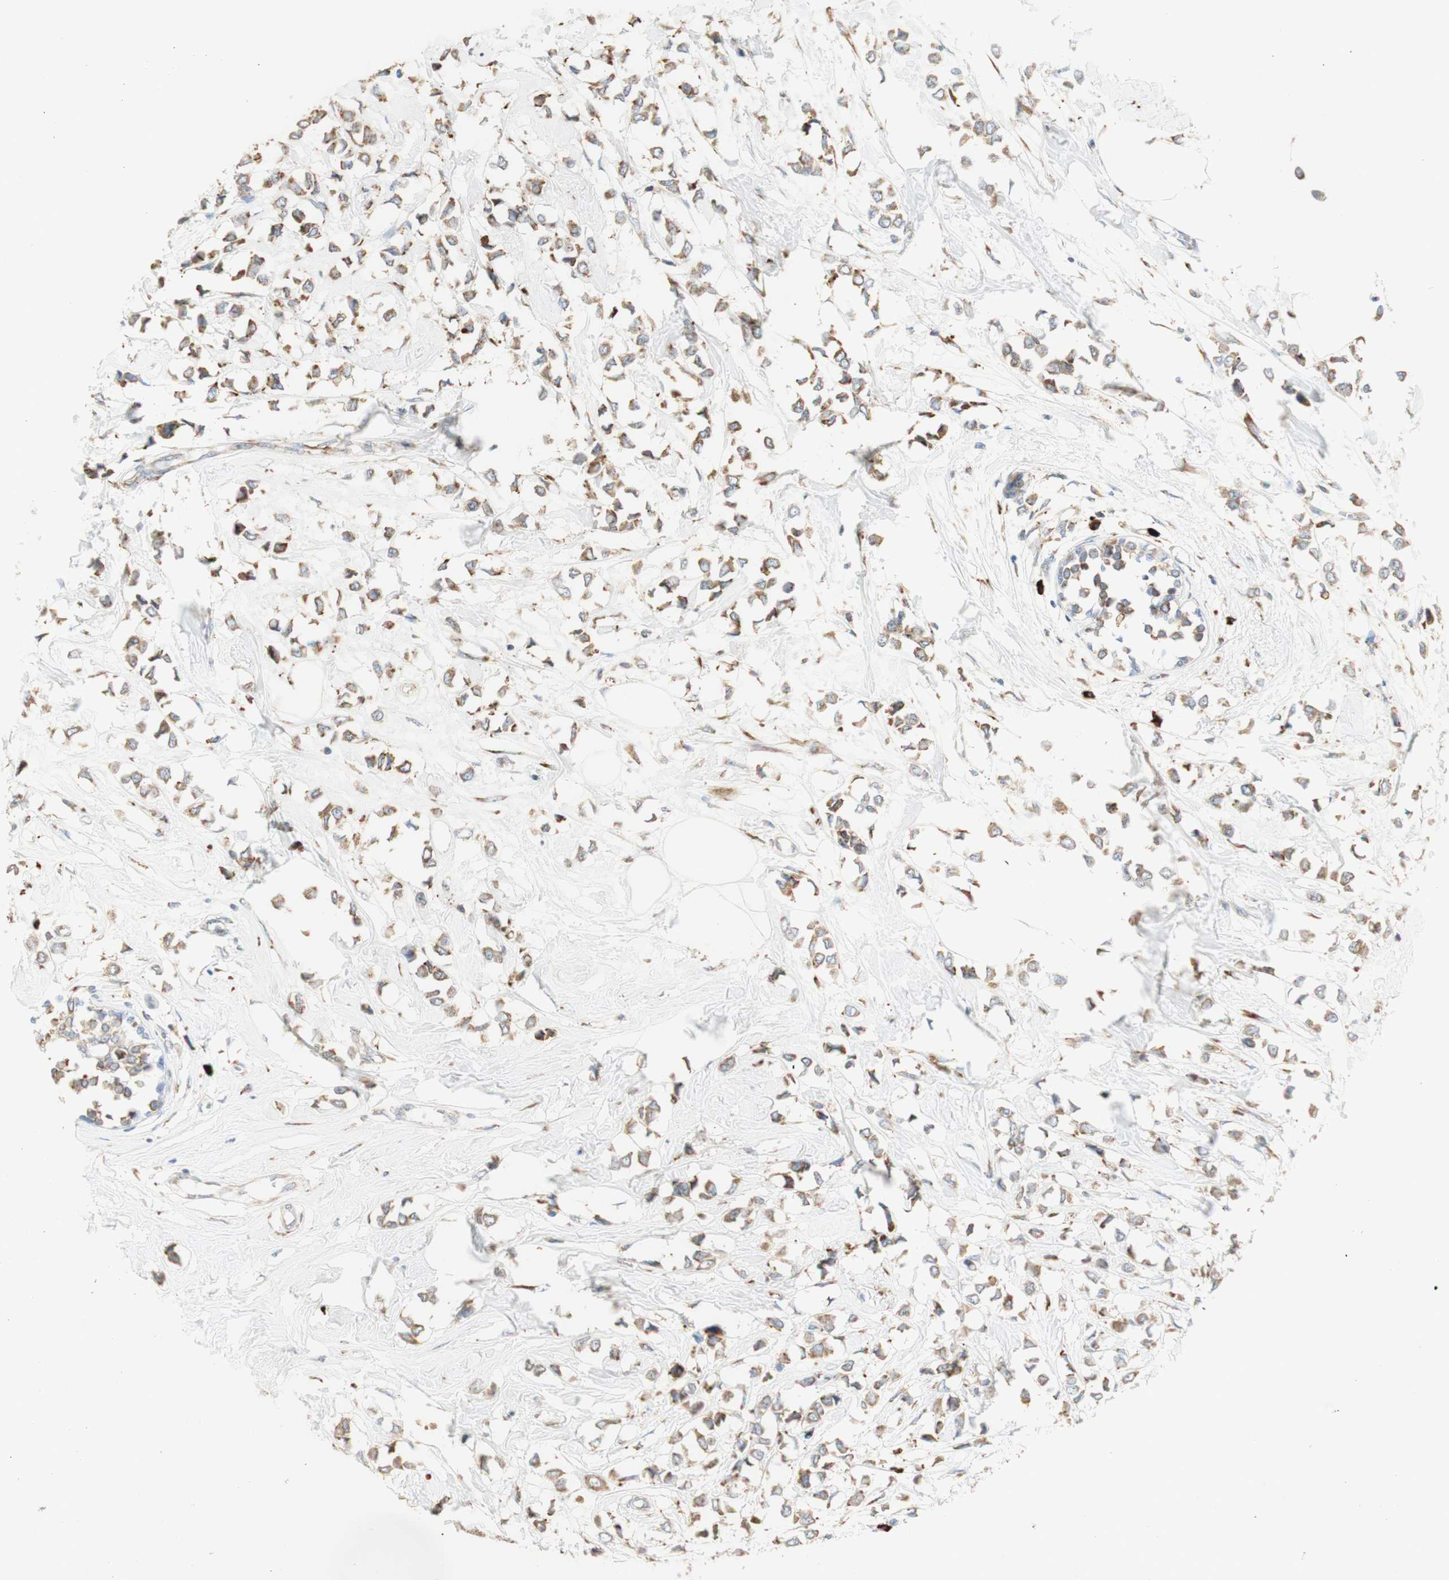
{"staining": {"intensity": "moderate", "quantity": ">75%", "location": "cytoplasmic/membranous"}, "tissue": "breast cancer", "cell_type": "Tumor cells", "image_type": "cancer", "snomed": [{"axis": "morphology", "description": "Lobular carcinoma"}, {"axis": "topography", "description": "Breast"}], "caption": "Breast cancer (lobular carcinoma) stained for a protein (brown) demonstrates moderate cytoplasmic/membranous positive staining in approximately >75% of tumor cells.", "gene": "MANF", "patient": {"sex": "female", "age": 51}}